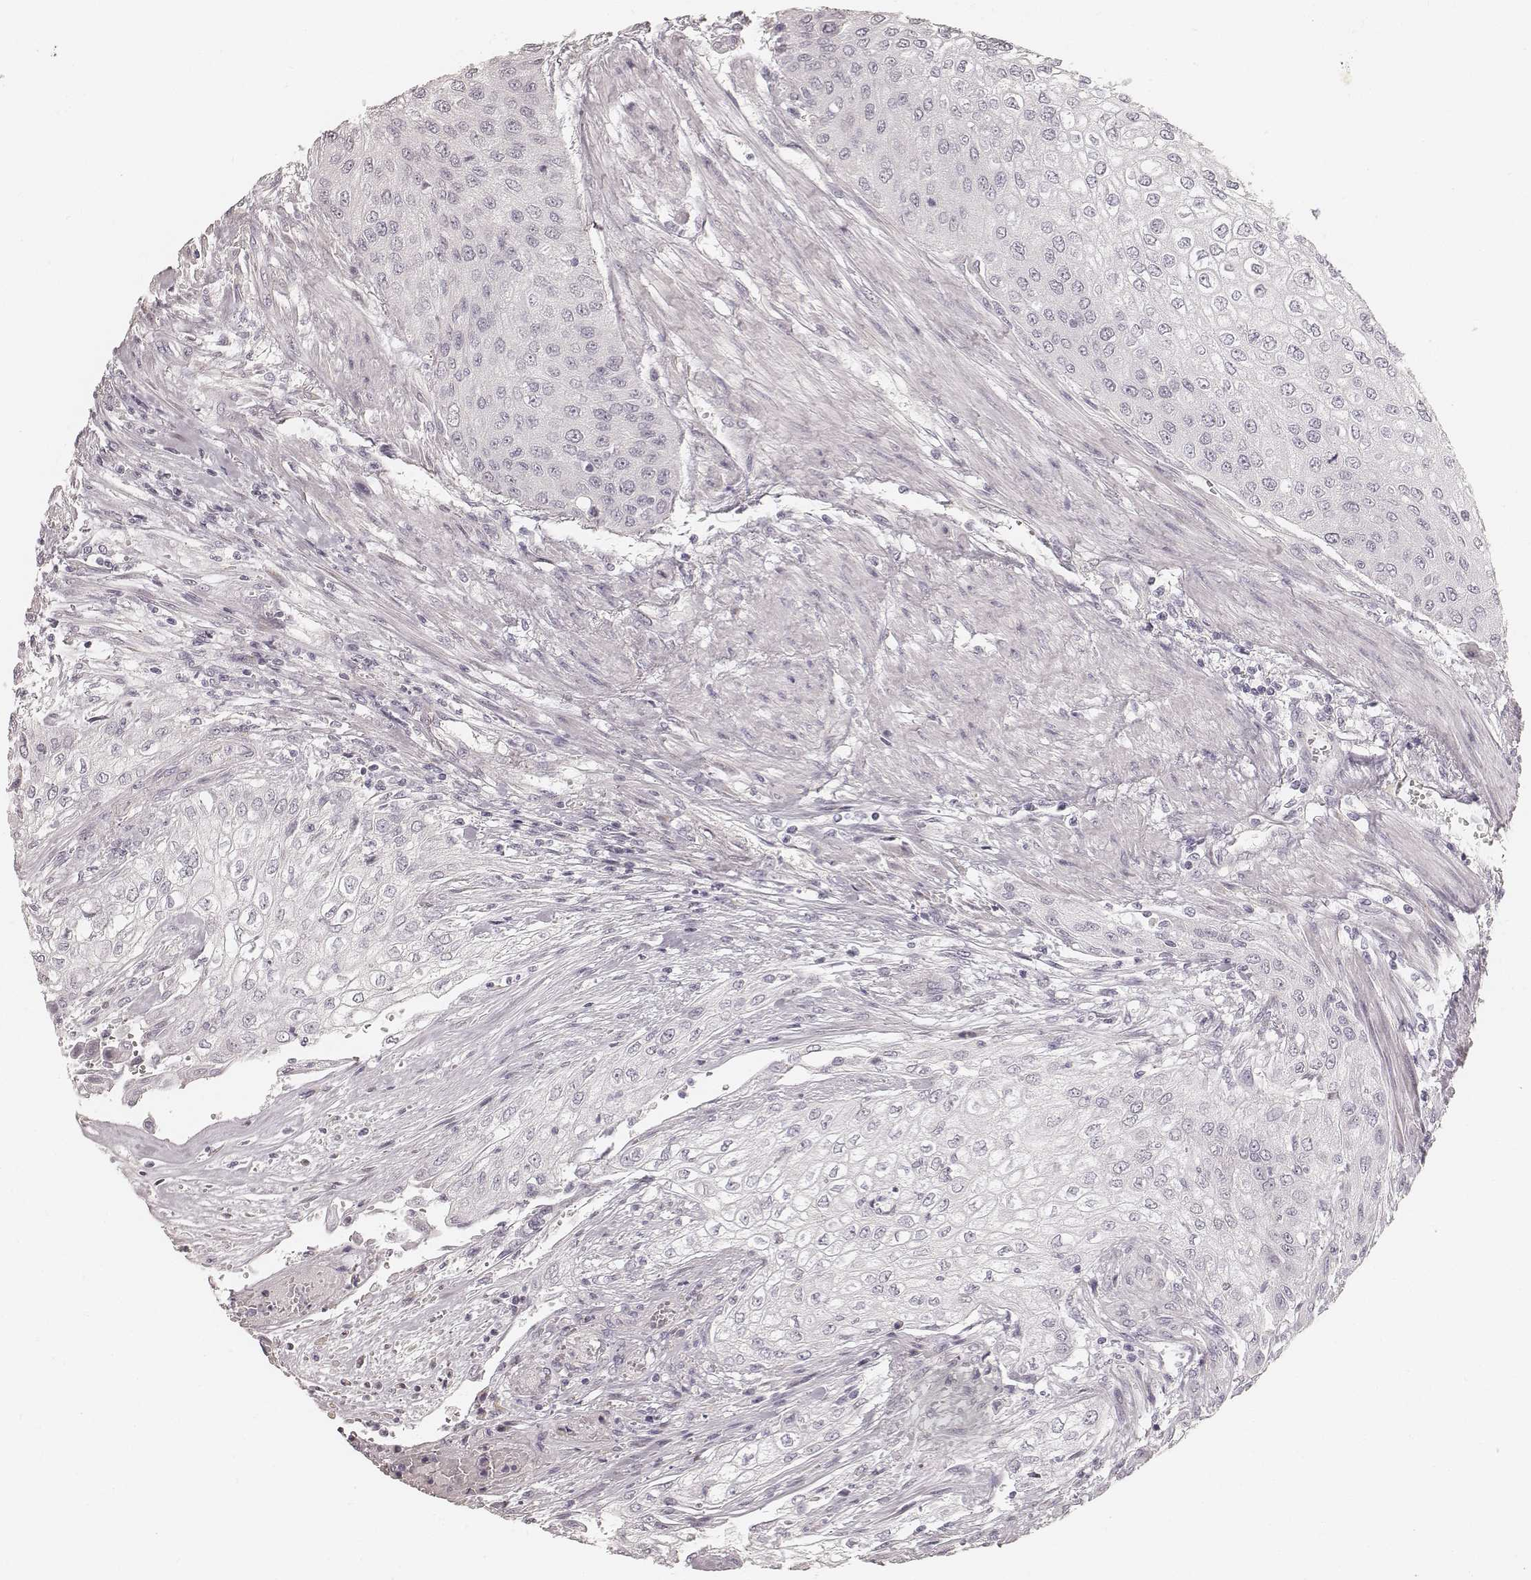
{"staining": {"intensity": "negative", "quantity": "none", "location": "none"}, "tissue": "urothelial cancer", "cell_type": "Tumor cells", "image_type": "cancer", "snomed": [{"axis": "morphology", "description": "Urothelial carcinoma, High grade"}, {"axis": "topography", "description": "Urinary bladder"}], "caption": "This is an immunohistochemistry histopathology image of human urothelial cancer. There is no expression in tumor cells.", "gene": "HNF4G", "patient": {"sex": "male", "age": 62}}